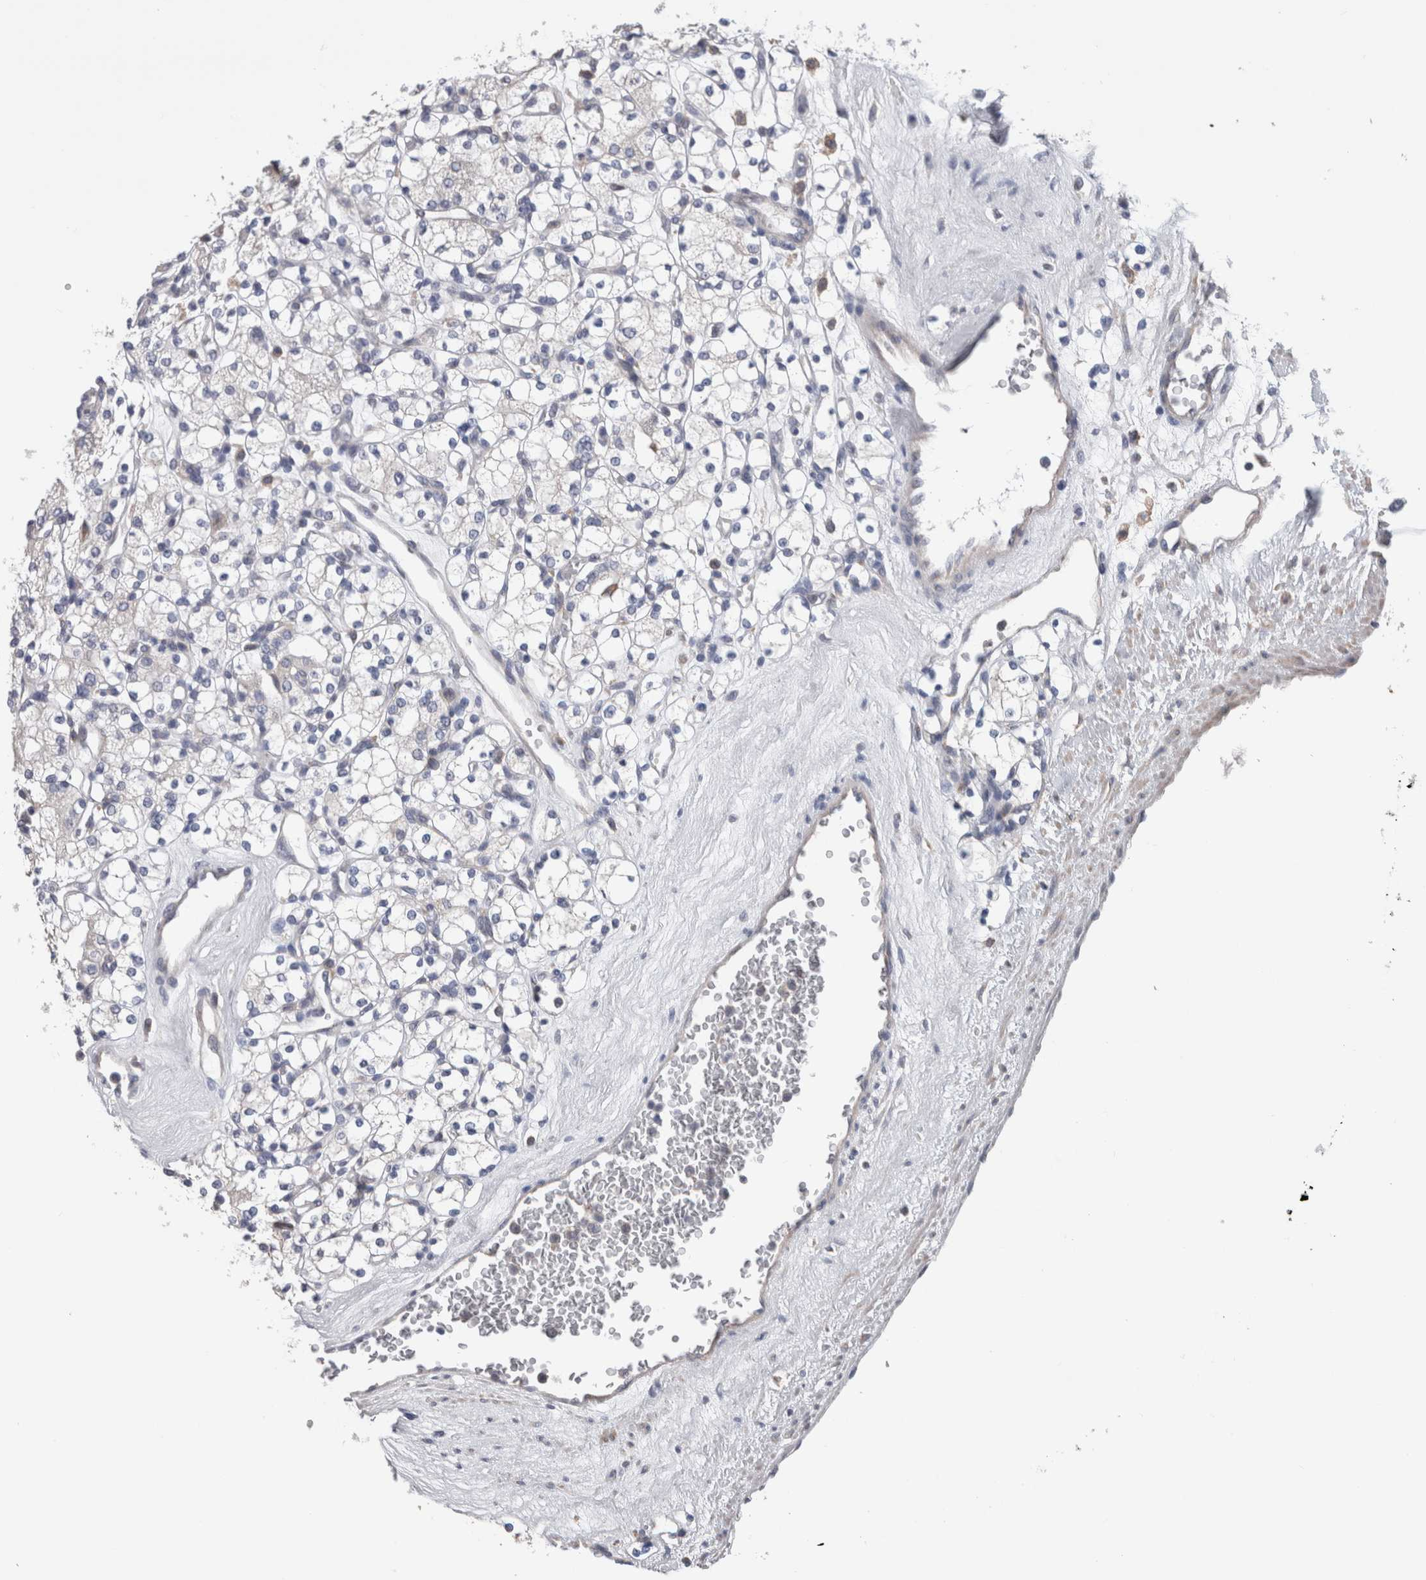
{"staining": {"intensity": "negative", "quantity": "none", "location": "none"}, "tissue": "renal cancer", "cell_type": "Tumor cells", "image_type": "cancer", "snomed": [{"axis": "morphology", "description": "Adenocarcinoma, NOS"}, {"axis": "topography", "description": "Kidney"}], "caption": "High power microscopy photomicrograph of an immunohistochemistry micrograph of renal adenocarcinoma, revealing no significant expression in tumor cells.", "gene": "GDAP1", "patient": {"sex": "male", "age": 77}}